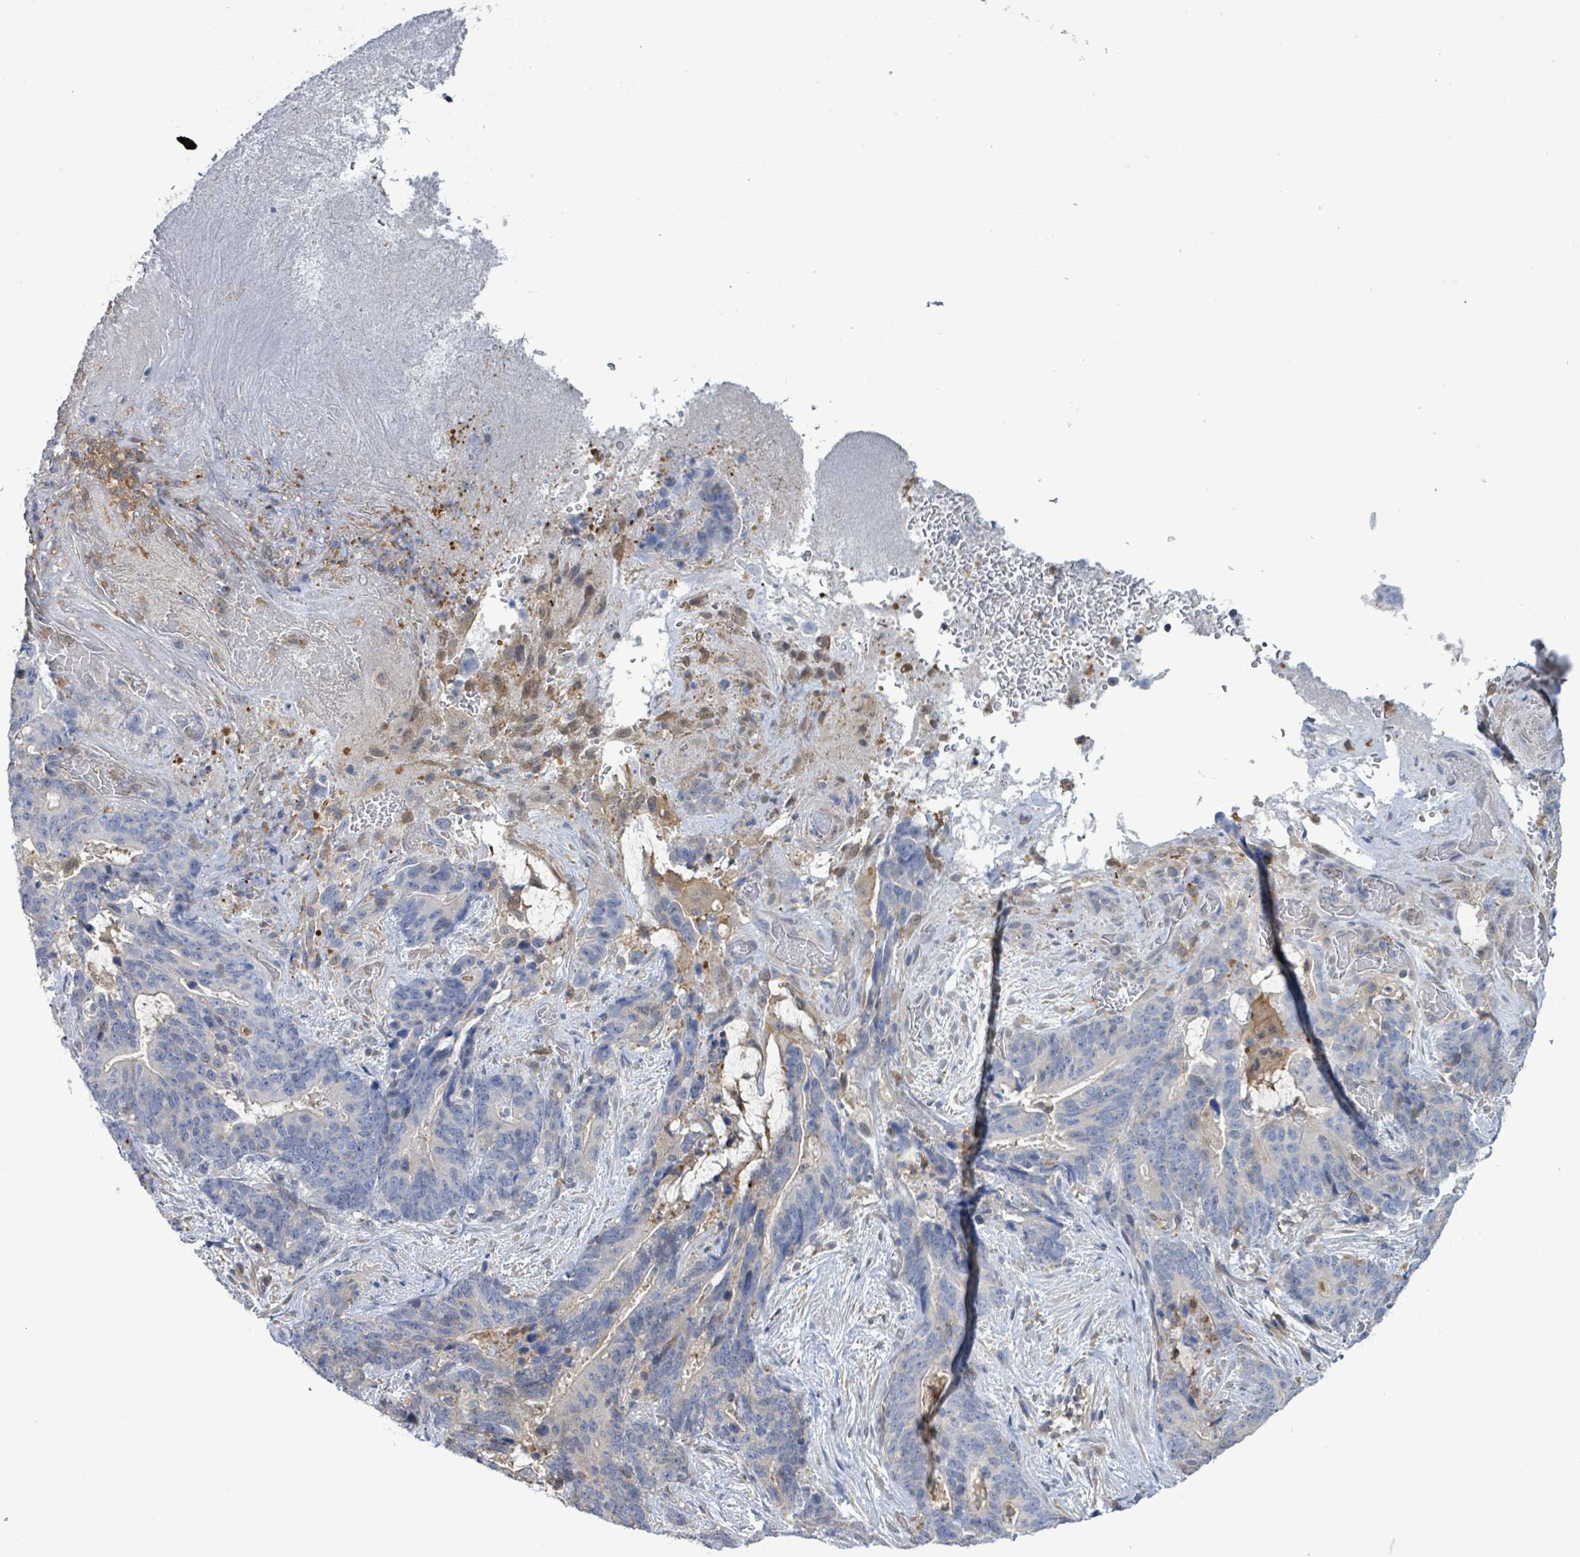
{"staining": {"intensity": "negative", "quantity": "none", "location": "none"}, "tissue": "stomach cancer", "cell_type": "Tumor cells", "image_type": "cancer", "snomed": [{"axis": "morphology", "description": "Normal tissue, NOS"}, {"axis": "morphology", "description": "Adenocarcinoma, NOS"}, {"axis": "topography", "description": "Stomach"}], "caption": "A histopathology image of human stomach cancer (adenocarcinoma) is negative for staining in tumor cells.", "gene": "PGAM1", "patient": {"sex": "female", "age": 64}}